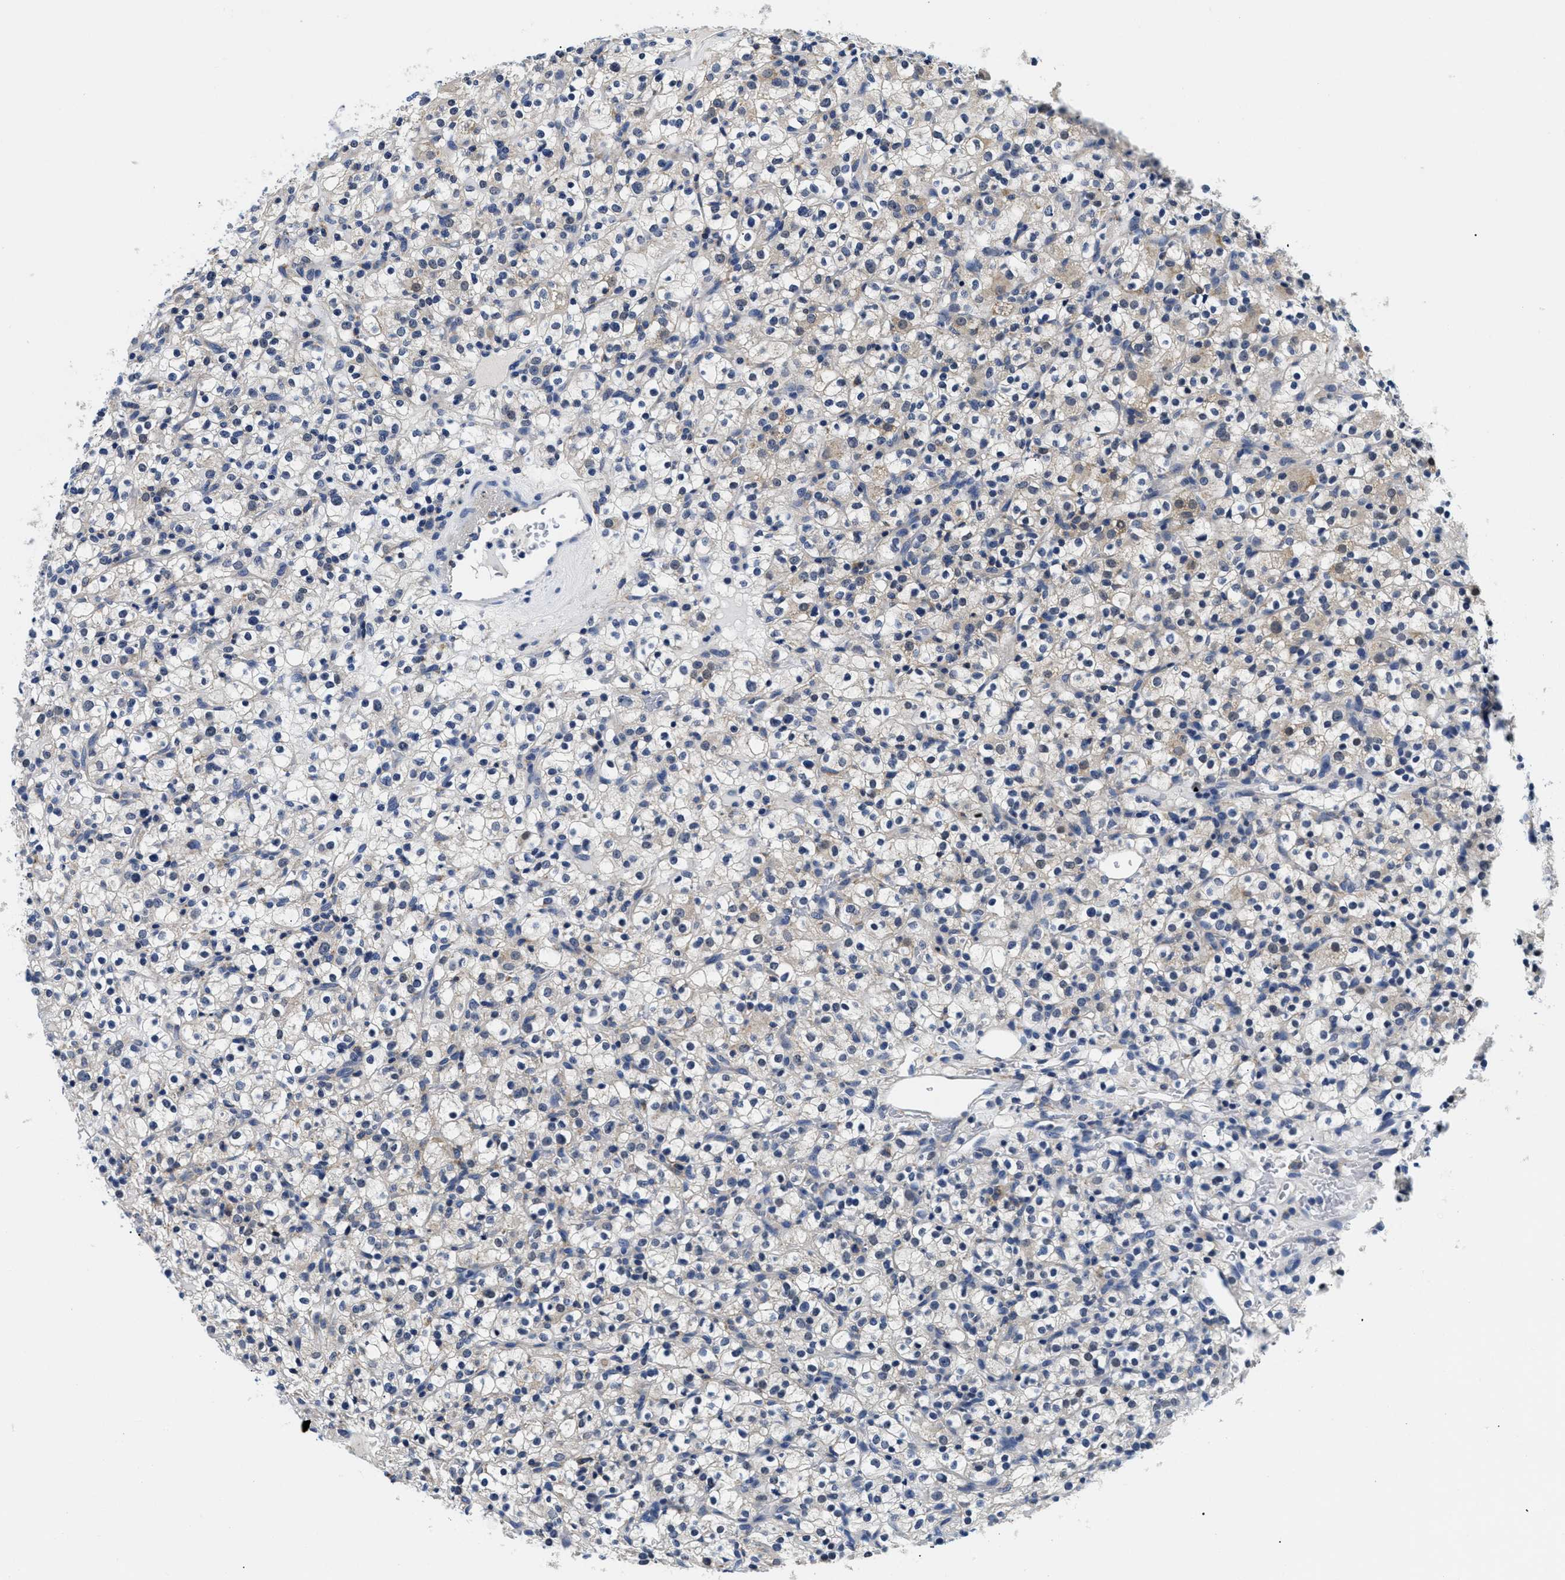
{"staining": {"intensity": "negative", "quantity": "none", "location": "none"}, "tissue": "renal cancer", "cell_type": "Tumor cells", "image_type": "cancer", "snomed": [{"axis": "morphology", "description": "Normal tissue, NOS"}, {"axis": "morphology", "description": "Adenocarcinoma, NOS"}, {"axis": "topography", "description": "Kidney"}], "caption": "A high-resolution photomicrograph shows immunohistochemistry staining of renal cancer (adenocarcinoma), which reveals no significant expression in tumor cells.", "gene": "MEA1", "patient": {"sex": "female", "age": 72}}